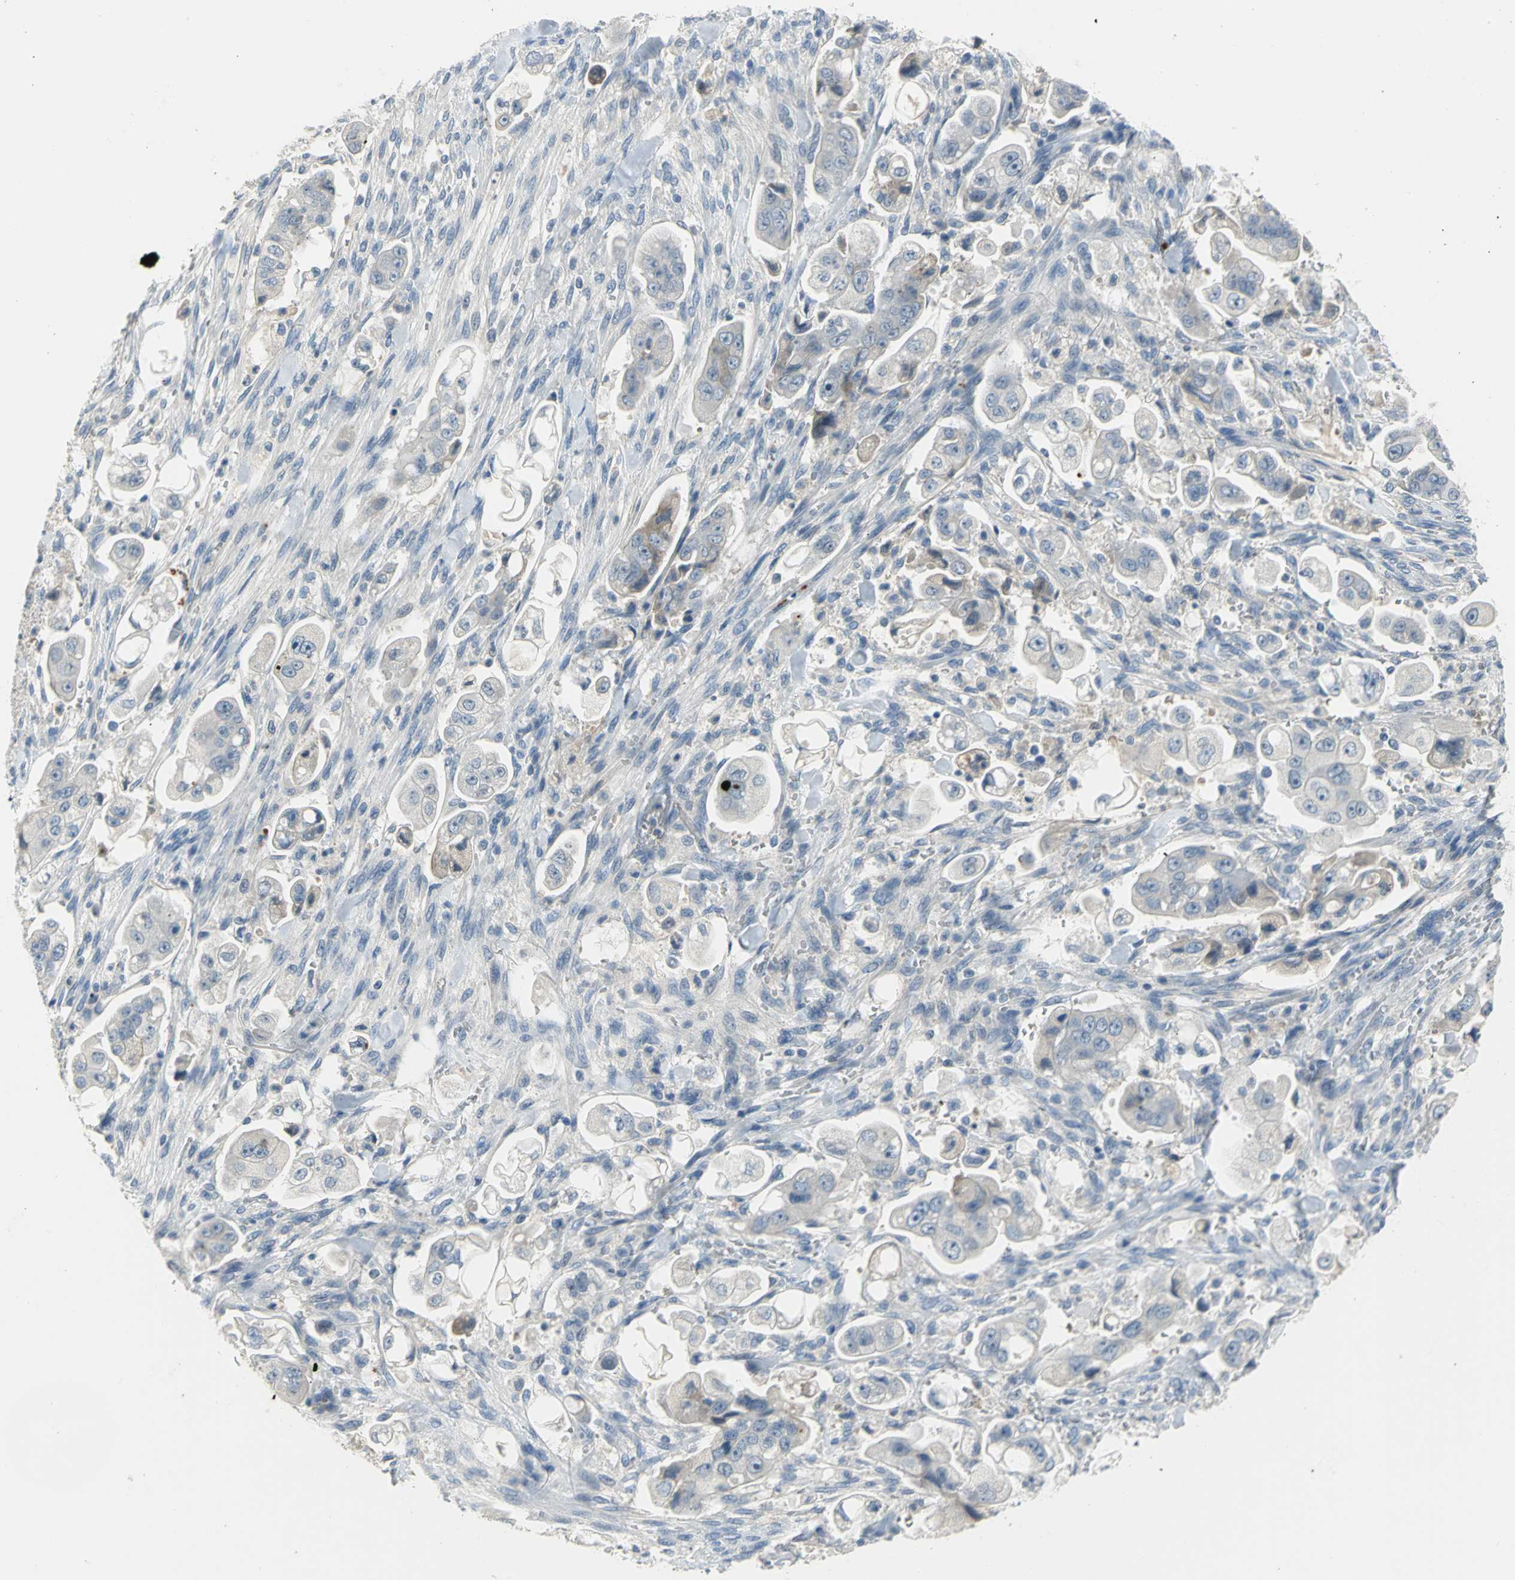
{"staining": {"intensity": "moderate", "quantity": "<25%", "location": "cytoplasmic/membranous"}, "tissue": "stomach cancer", "cell_type": "Tumor cells", "image_type": "cancer", "snomed": [{"axis": "morphology", "description": "Adenocarcinoma, NOS"}, {"axis": "topography", "description": "Stomach"}], "caption": "Tumor cells reveal low levels of moderate cytoplasmic/membranous expression in approximately <25% of cells in stomach cancer.", "gene": "ZIC1", "patient": {"sex": "male", "age": 62}}